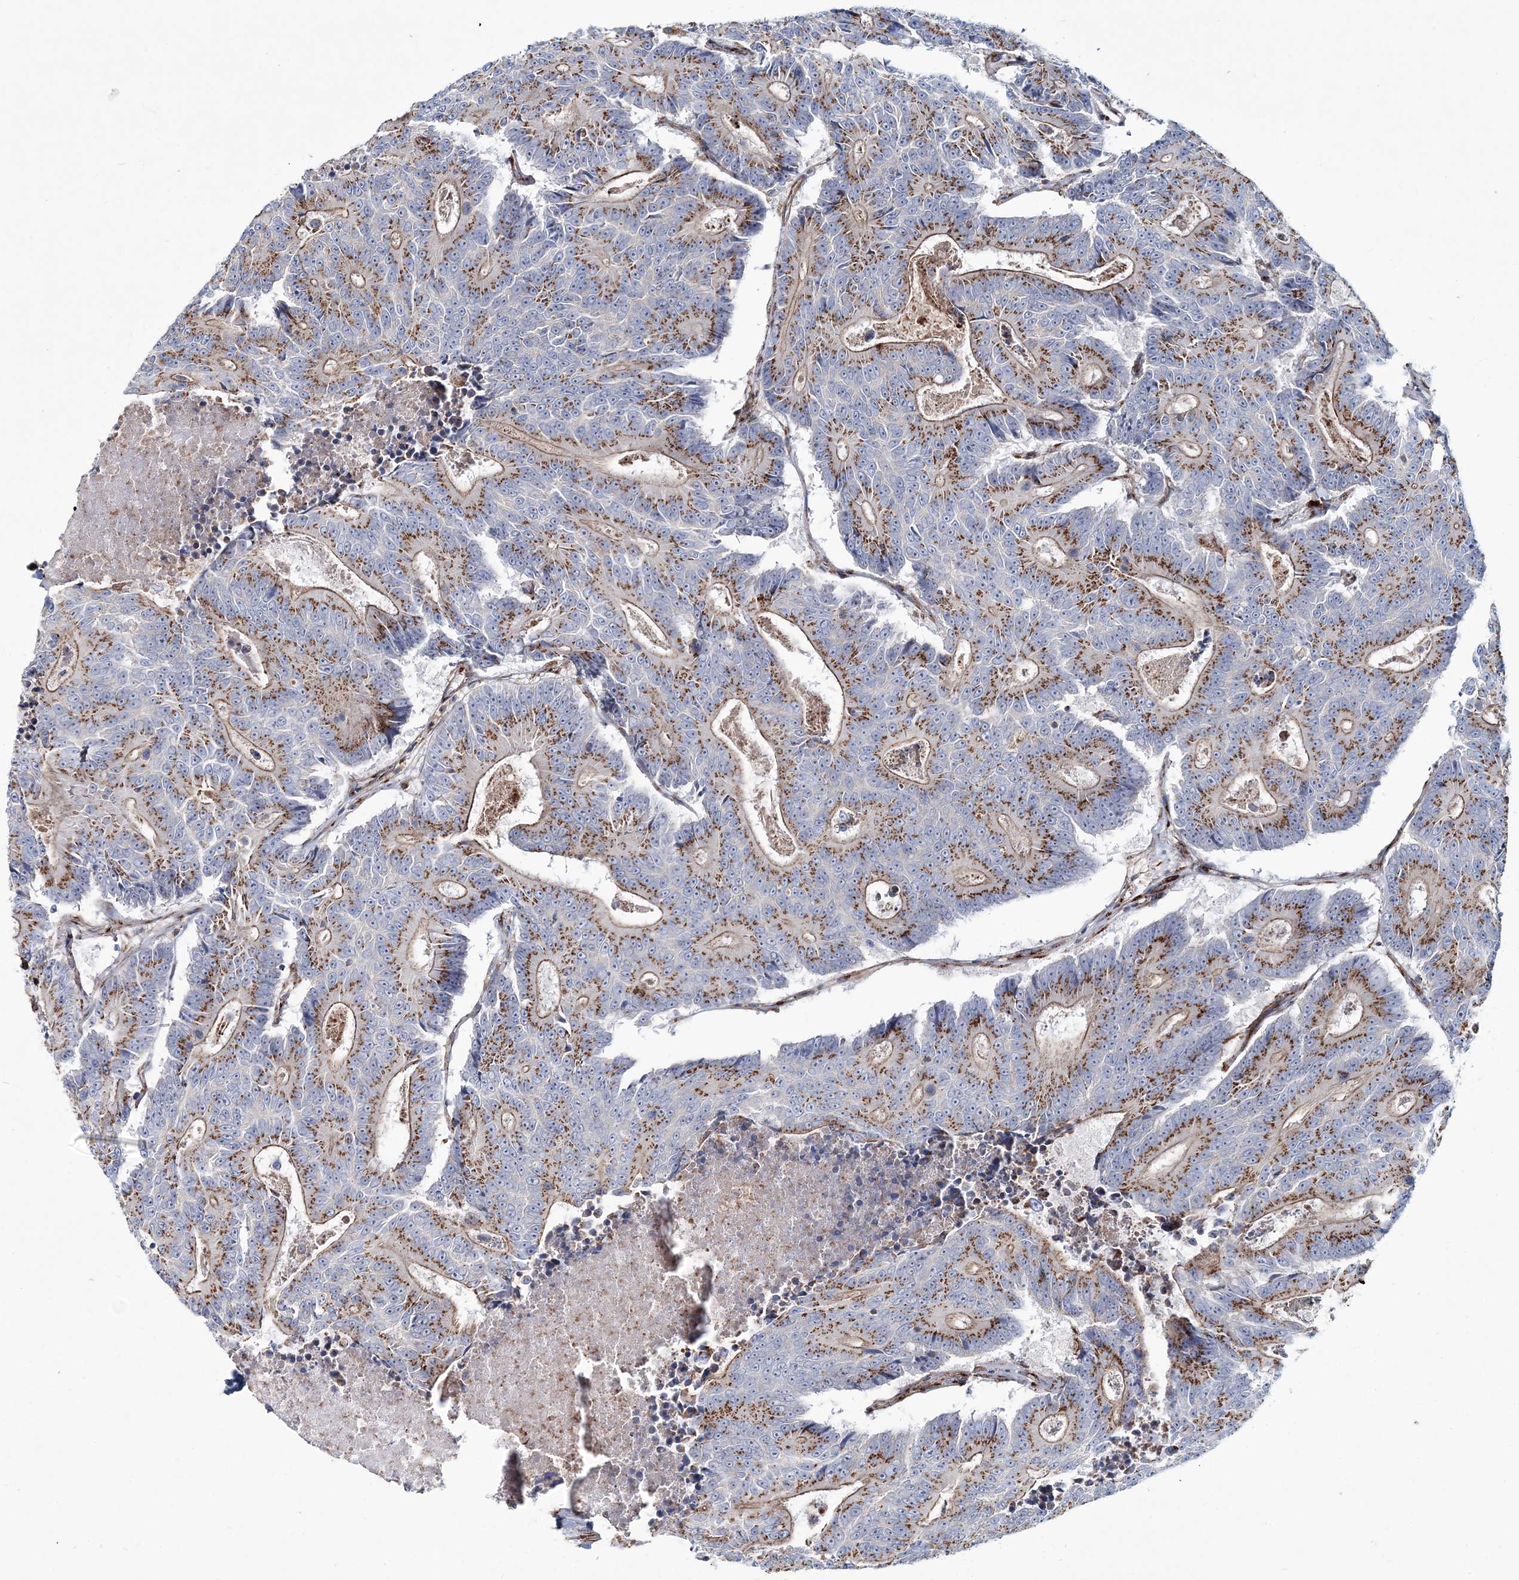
{"staining": {"intensity": "moderate", "quantity": ">75%", "location": "cytoplasmic/membranous"}, "tissue": "colorectal cancer", "cell_type": "Tumor cells", "image_type": "cancer", "snomed": [{"axis": "morphology", "description": "Adenocarcinoma, NOS"}, {"axis": "topography", "description": "Colon"}], "caption": "Immunohistochemical staining of human adenocarcinoma (colorectal) exhibits medium levels of moderate cytoplasmic/membranous positivity in about >75% of tumor cells.", "gene": "MAN1A2", "patient": {"sex": "male", "age": 83}}